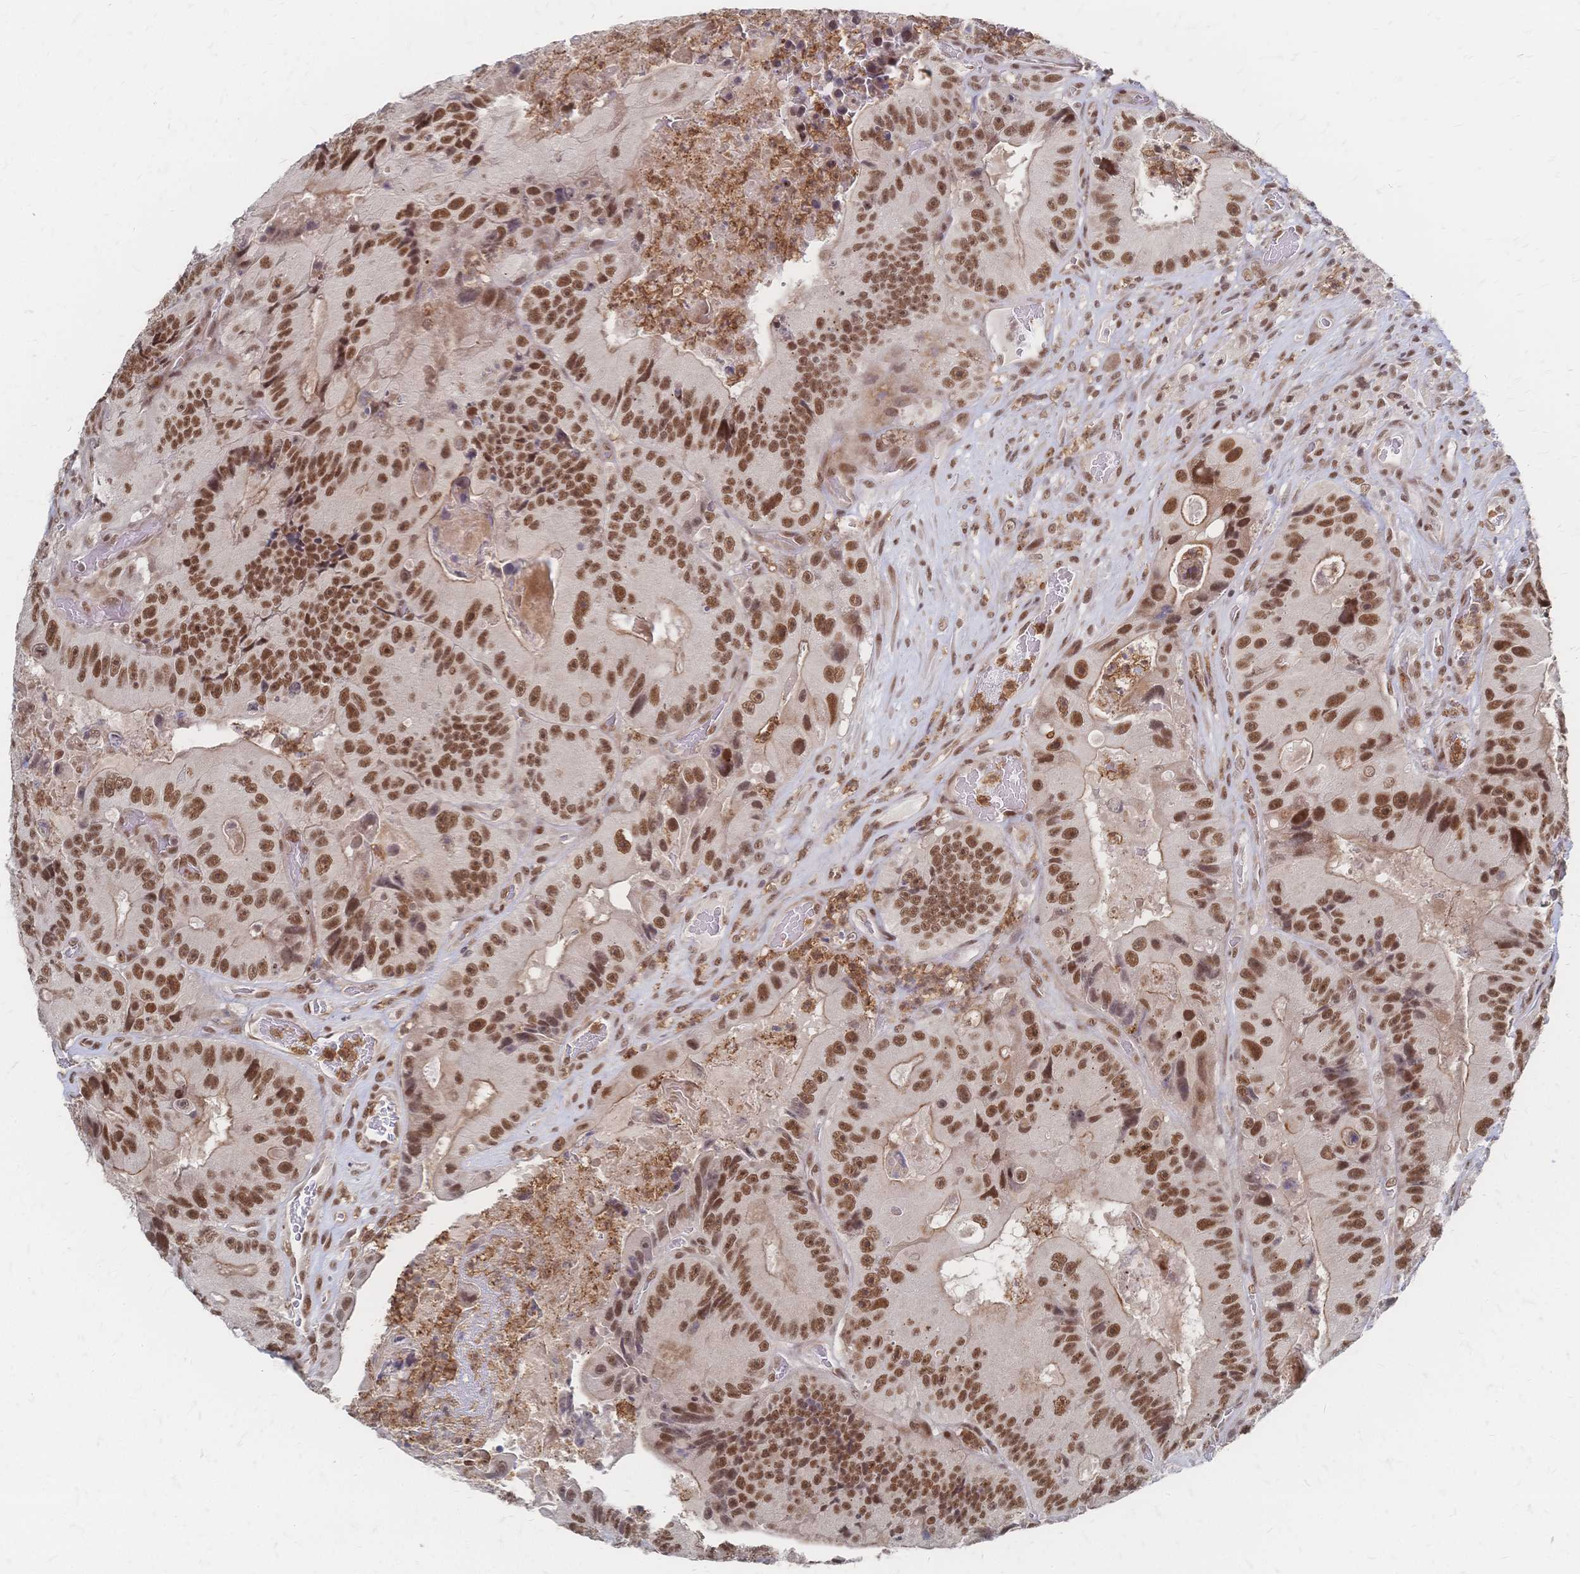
{"staining": {"intensity": "moderate", "quantity": ">75%", "location": "nuclear"}, "tissue": "colorectal cancer", "cell_type": "Tumor cells", "image_type": "cancer", "snomed": [{"axis": "morphology", "description": "Adenocarcinoma, NOS"}, {"axis": "topography", "description": "Colon"}], "caption": "Tumor cells display medium levels of moderate nuclear staining in about >75% of cells in human colorectal cancer.", "gene": "NELFA", "patient": {"sex": "female", "age": 86}}